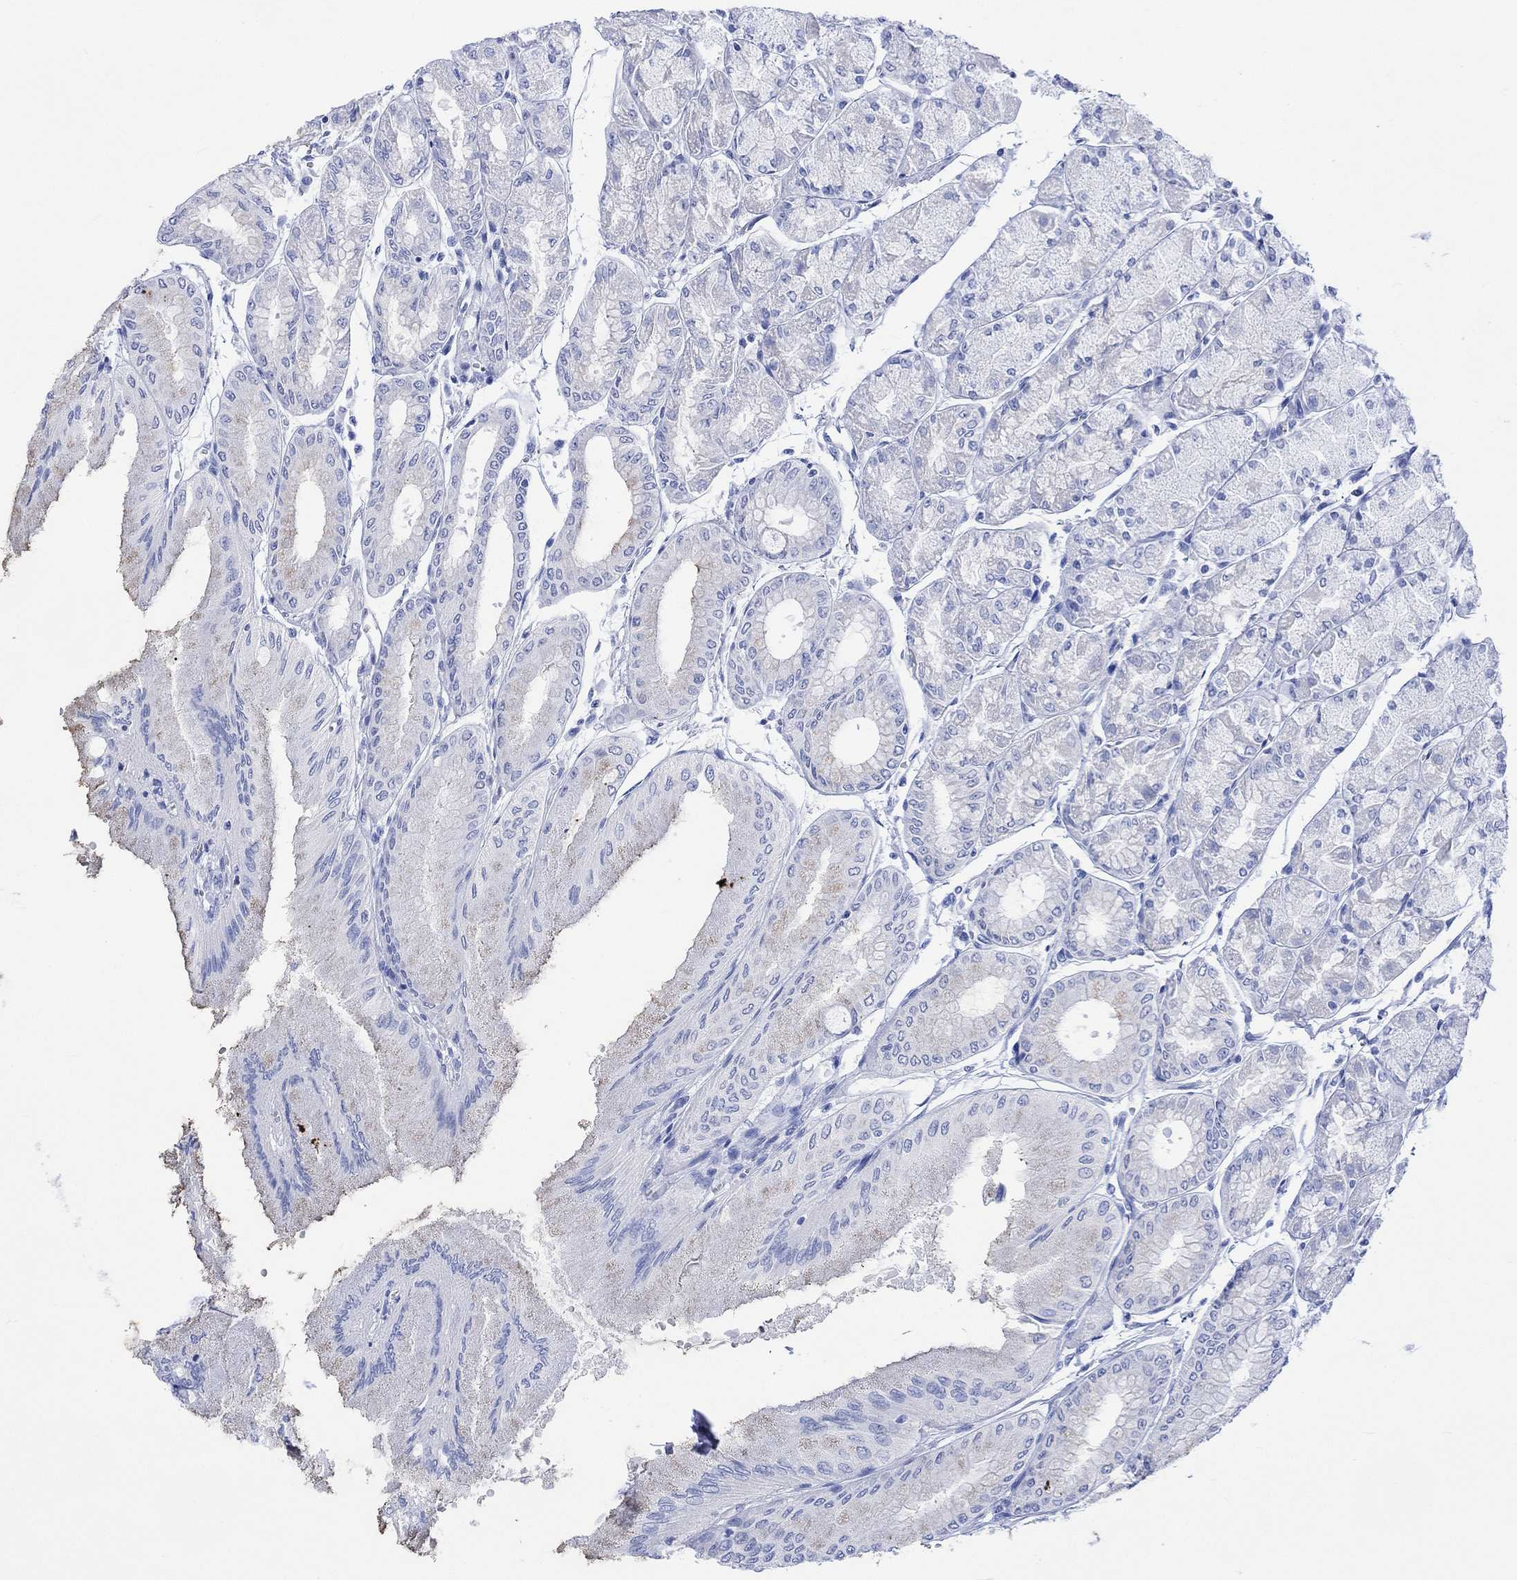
{"staining": {"intensity": "negative", "quantity": "none", "location": "none"}, "tissue": "stomach", "cell_type": "Glandular cells", "image_type": "normal", "snomed": [{"axis": "morphology", "description": "Normal tissue, NOS"}, {"axis": "topography", "description": "Stomach, upper"}], "caption": "Micrograph shows no significant protein expression in glandular cells of benign stomach. Brightfield microscopy of IHC stained with DAB (brown) and hematoxylin (blue), captured at high magnification.", "gene": "CELF4", "patient": {"sex": "male", "age": 60}}